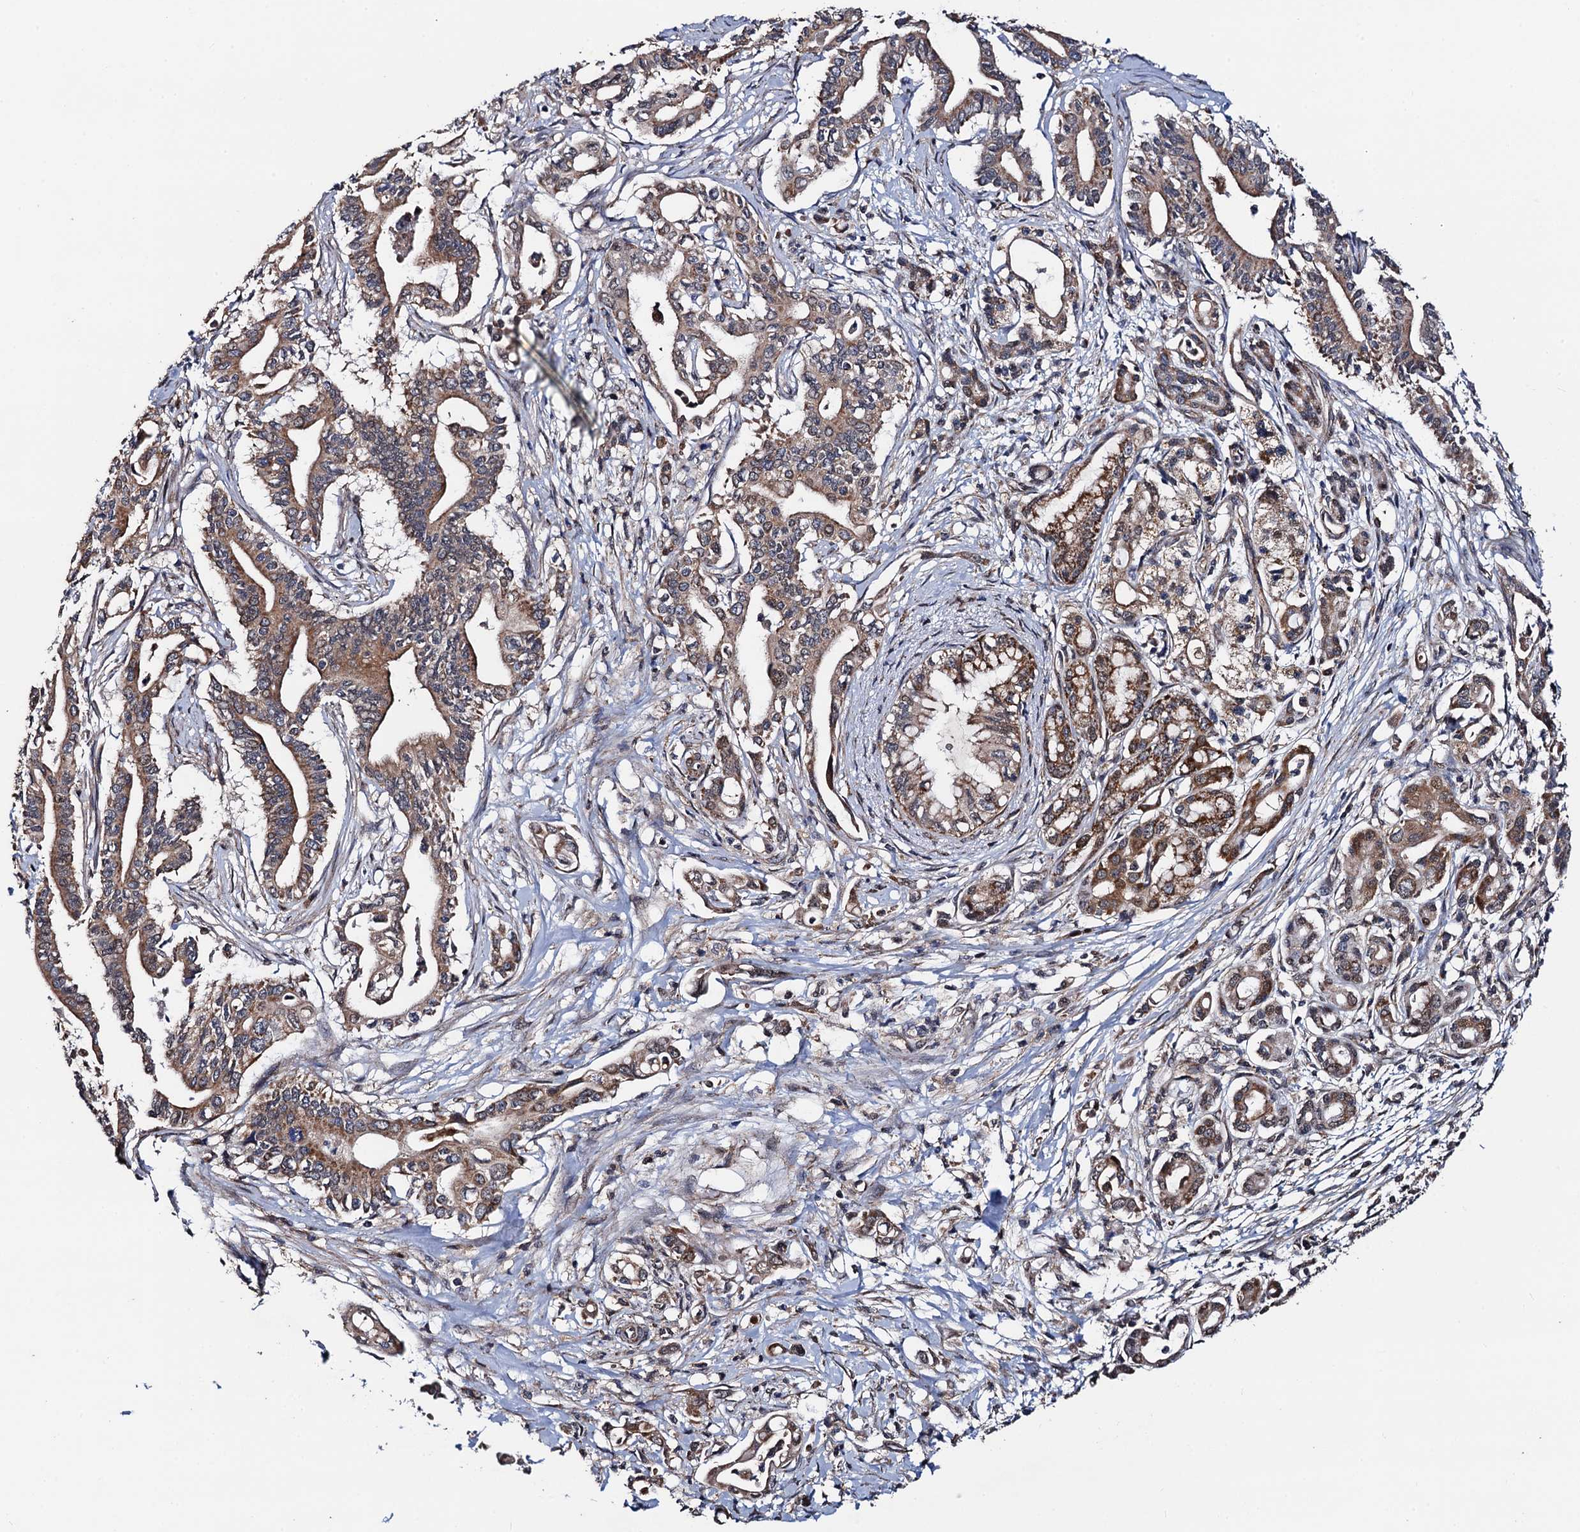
{"staining": {"intensity": "moderate", "quantity": ">75%", "location": "cytoplasmic/membranous"}, "tissue": "pancreatic cancer", "cell_type": "Tumor cells", "image_type": "cancer", "snomed": [{"axis": "morphology", "description": "Adenocarcinoma, NOS"}, {"axis": "topography", "description": "Pancreas"}], "caption": "Protein staining of pancreatic cancer tissue demonstrates moderate cytoplasmic/membranous expression in approximately >75% of tumor cells.", "gene": "PTCD3", "patient": {"sex": "female", "age": 77}}